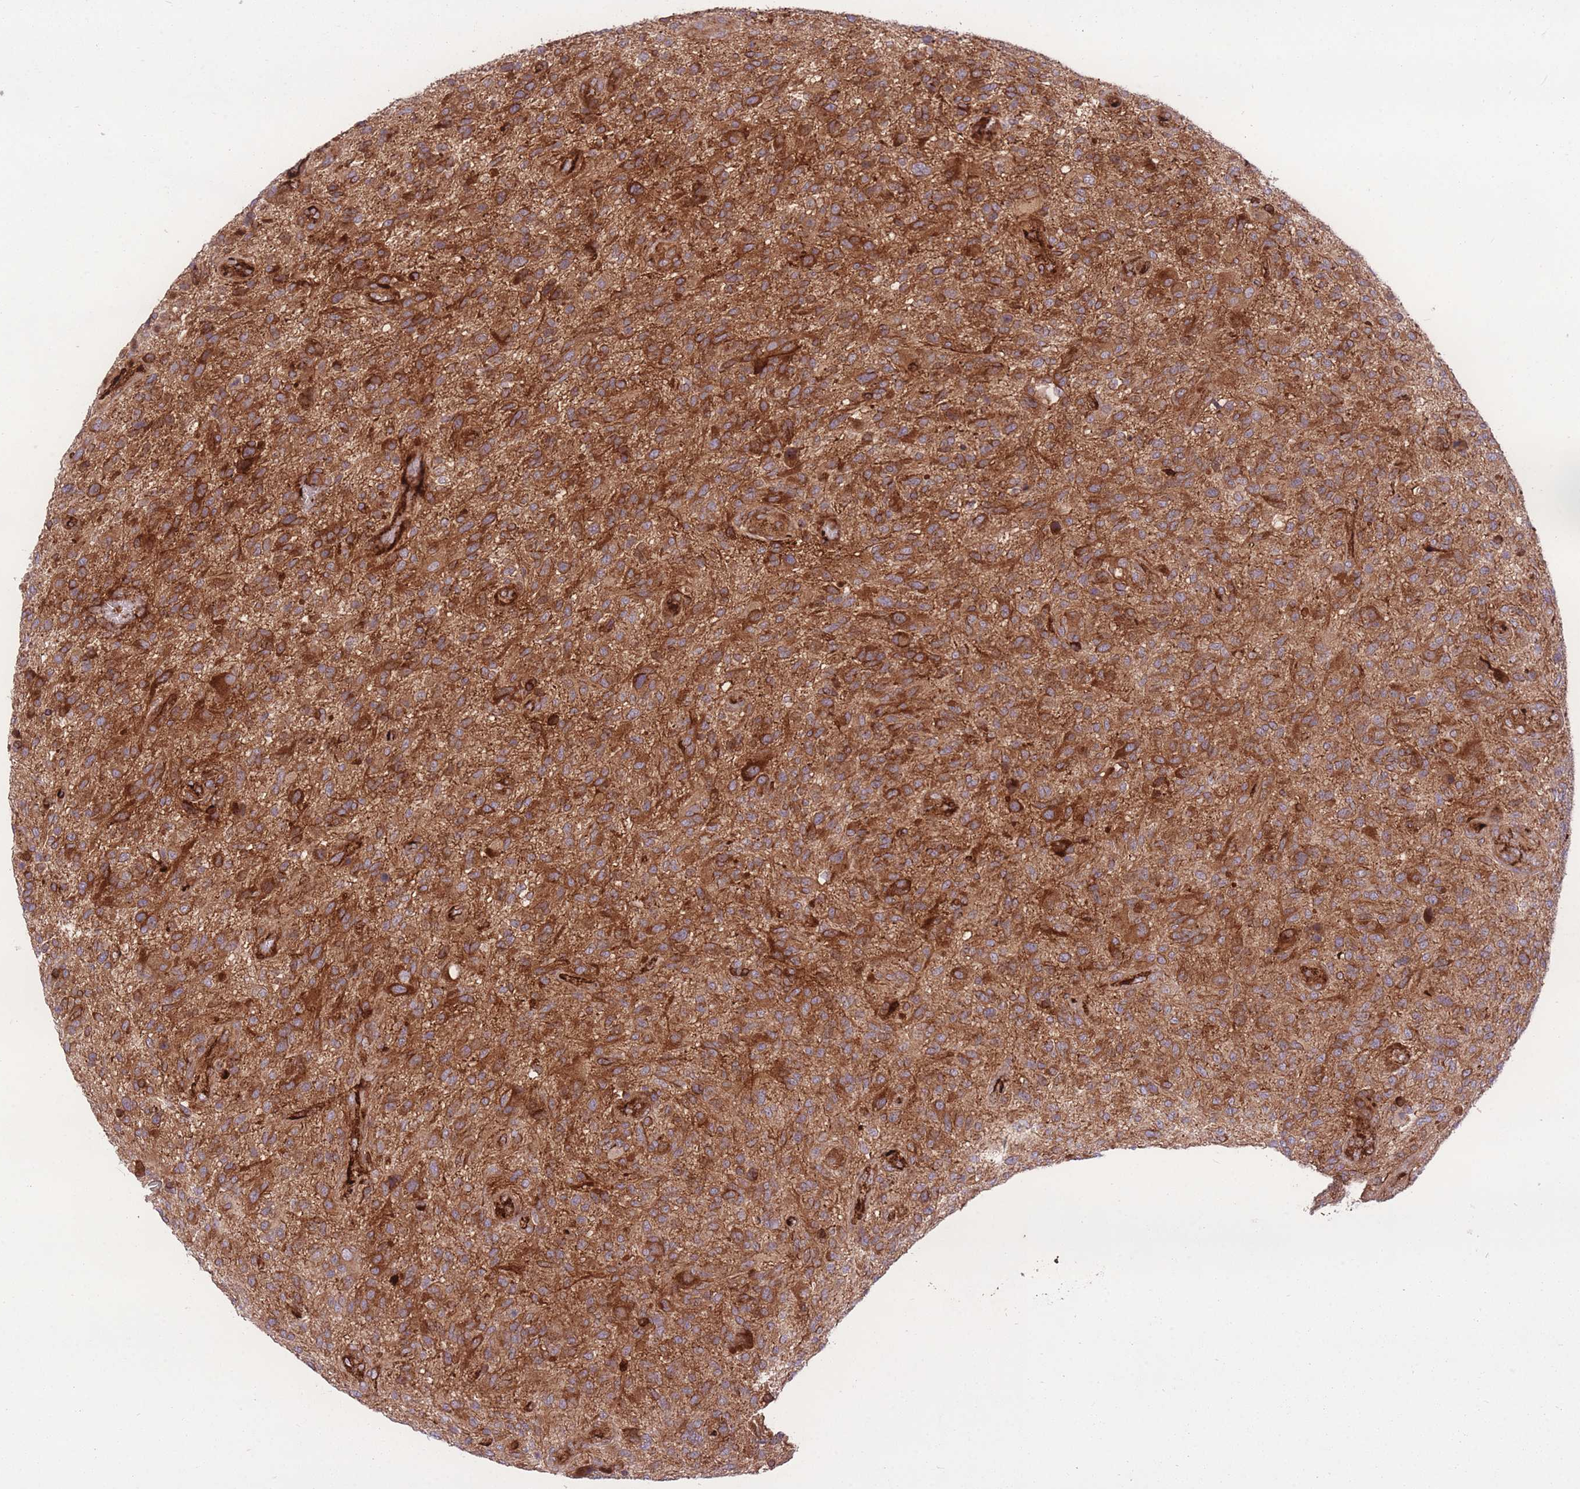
{"staining": {"intensity": "moderate", "quantity": ">75%", "location": "cytoplasmic/membranous"}, "tissue": "glioma", "cell_type": "Tumor cells", "image_type": "cancer", "snomed": [{"axis": "morphology", "description": "Glioma, malignant, High grade"}, {"axis": "topography", "description": "Brain"}], "caption": "IHC of high-grade glioma (malignant) reveals medium levels of moderate cytoplasmic/membranous positivity in approximately >75% of tumor cells. (DAB (3,3'-diaminobenzidine) IHC, brown staining for protein, blue staining for nuclei).", "gene": "CISH", "patient": {"sex": "male", "age": 47}}